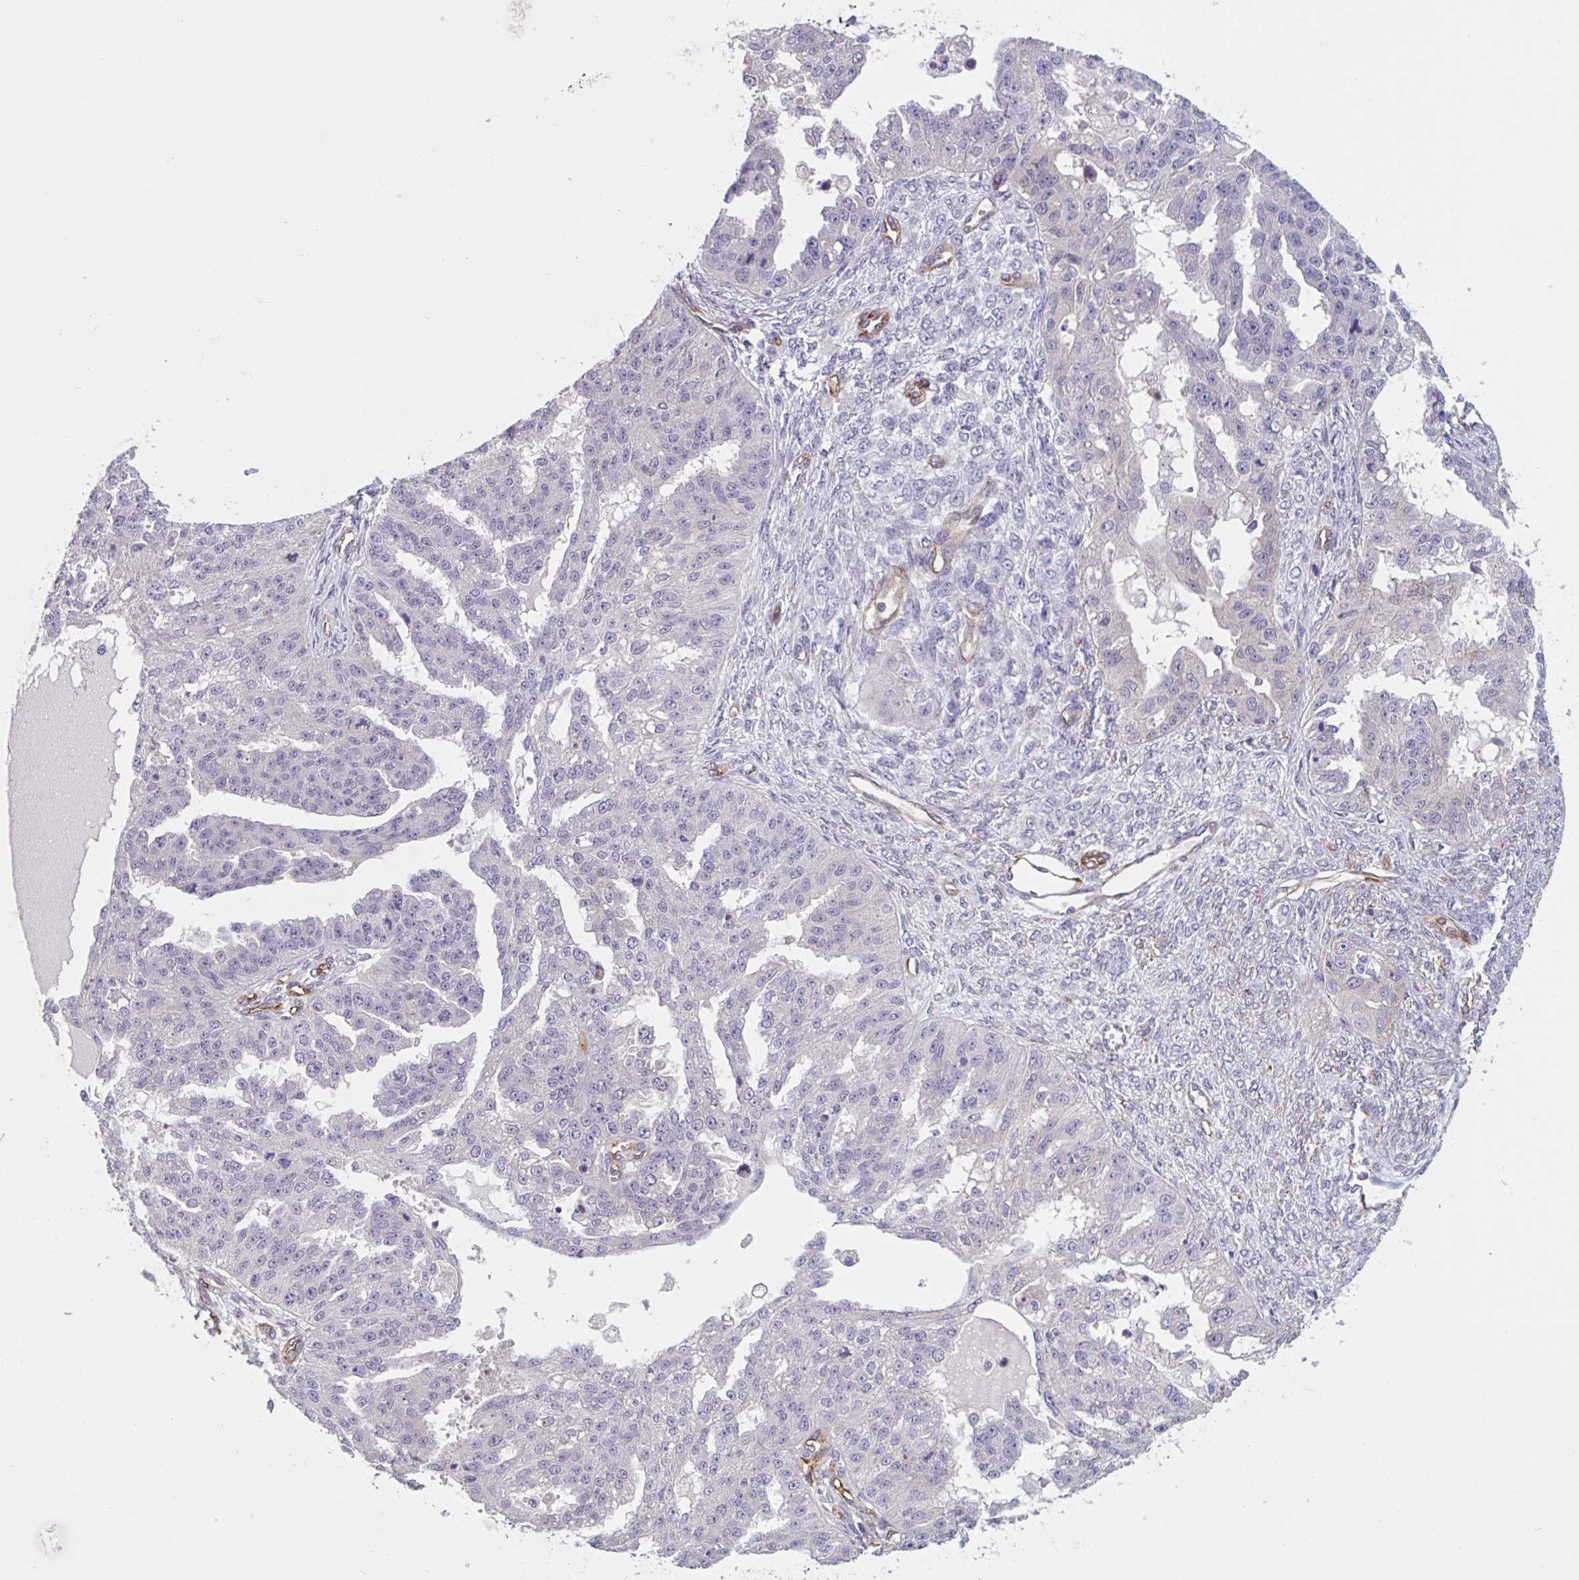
{"staining": {"intensity": "negative", "quantity": "none", "location": "none"}, "tissue": "ovarian cancer", "cell_type": "Tumor cells", "image_type": "cancer", "snomed": [{"axis": "morphology", "description": "Cystadenocarcinoma, serous, NOS"}, {"axis": "topography", "description": "Ovary"}], "caption": "Human ovarian cancer (serous cystadenocarcinoma) stained for a protein using IHC displays no positivity in tumor cells.", "gene": "CITED4", "patient": {"sex": "female", "age": 58}}